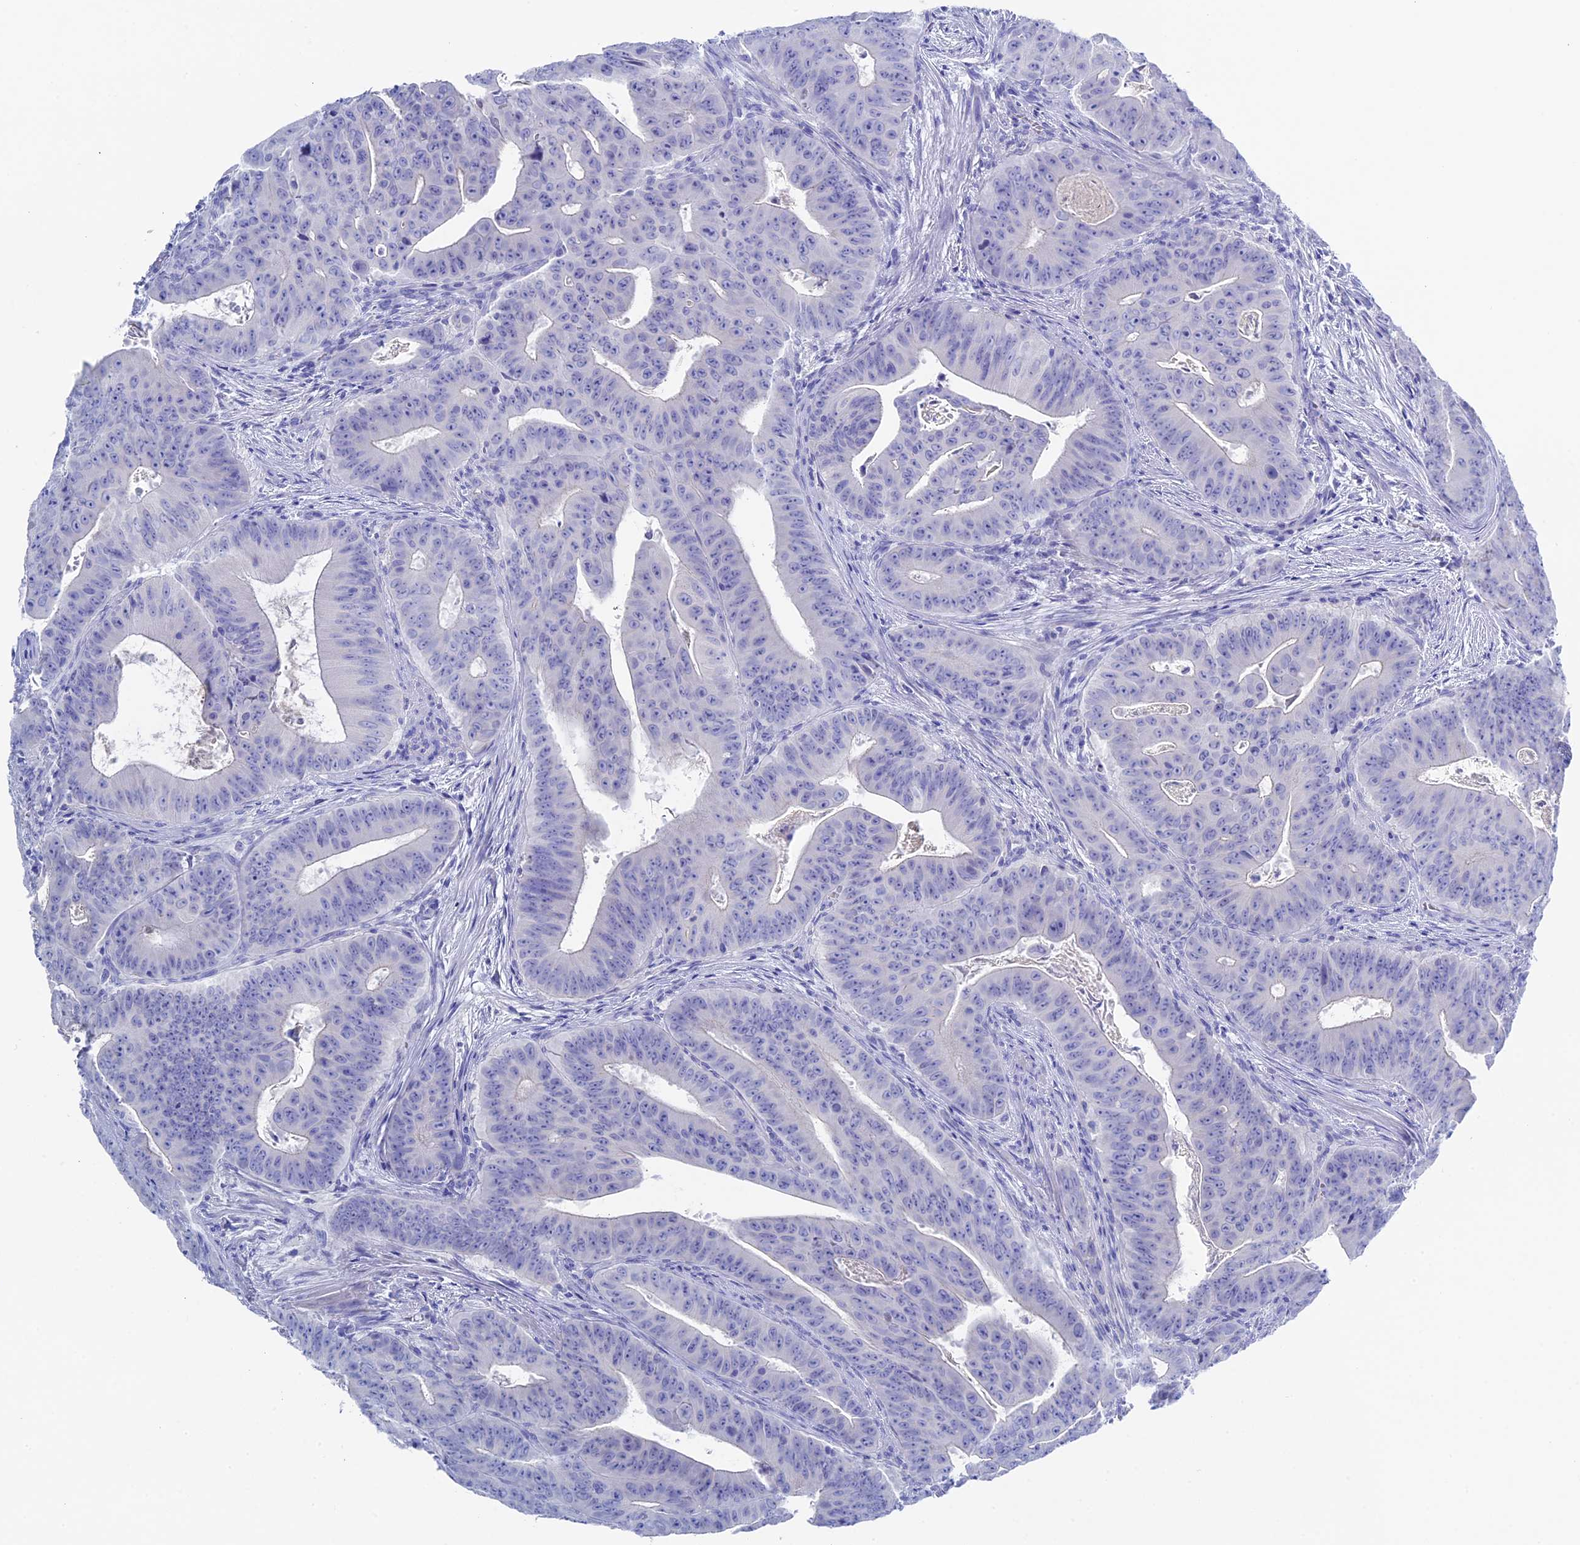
{"staining": {"intensity": "negative", "quantity": "none", "location": "none"}, "tissue": "colorectal cancer", "cell_type": "Tumor cells", "image_type": "cancer", "snomed": [{"axis": "morphology", "description": "Adenocarcinoma, NOS"}, {"axis": "topography", "description": "Rectum"}], "caption": "High power microscopy image of an IHC photomicrograph of colorectal cancer (adenocarcinoma), revealing no significant staining in tumor cells. (DAB immunohistochemistry (IHC), high magnification).", "gene": "UNC119", "patient": {"sex": "female", "age": 75}}